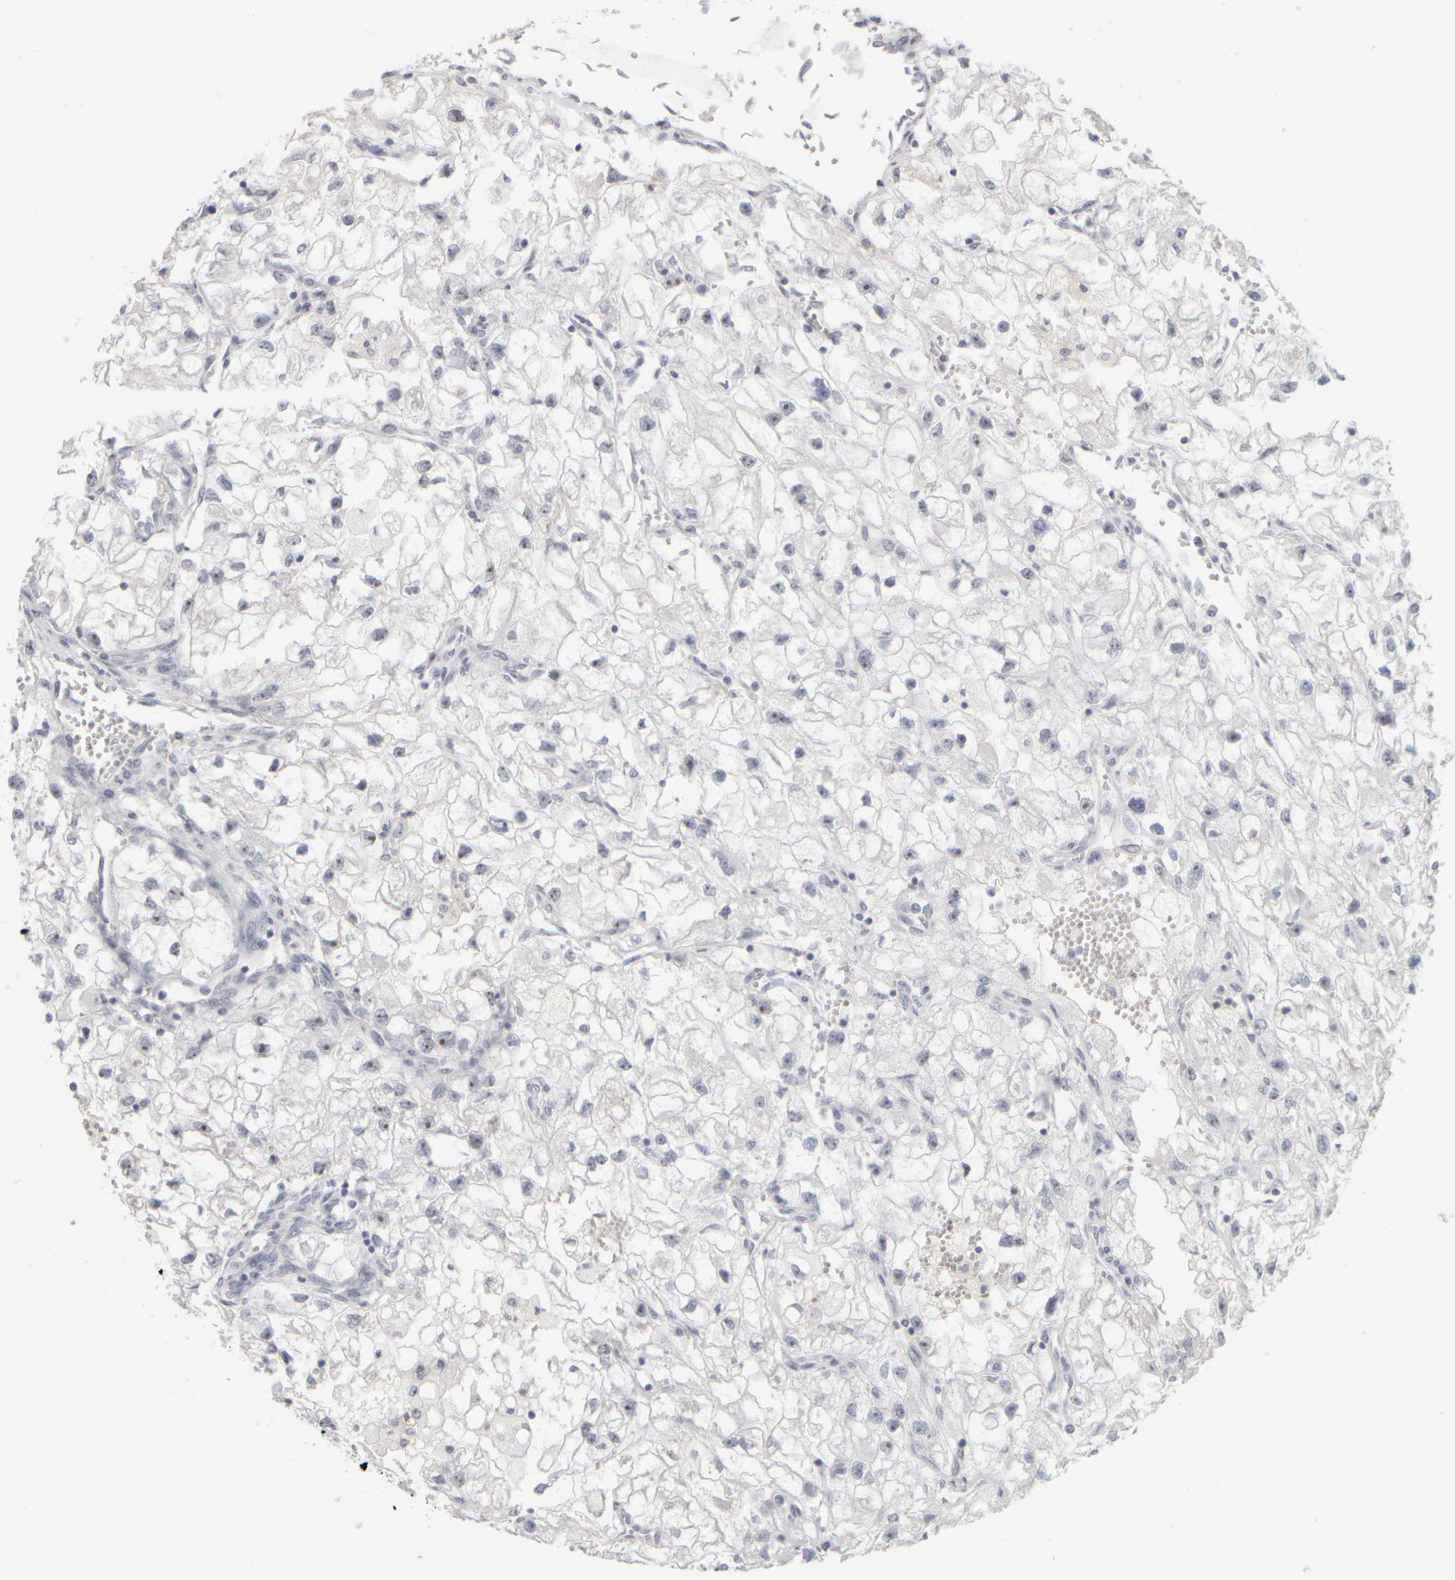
{"staining": {"intensity": "moderate", "quantity": "<25%", "location": "nuclear"}, "tissue": "renal cancer", "cell_type": "Tumor cells", "image_type": "cancer", "snomed": [{"axis": "morphology", "description": "Adenocarcinoma, NOS"}, {"axis": "topography", "description": "Kidney"}], "caption": "Renal cancer (adenocarcinoma) stained for a protein exhibits moderate nuclear positivity in tumor cells. The staining was performed using DAB (3,3'-diaminobenzidine) to visualize the protein expression in brown, while the nuclei were stained in blue with hematoxylin (Magnification: 20x).", "gene": "DCXR", "patient": {"sex": "female", "age": 70}}